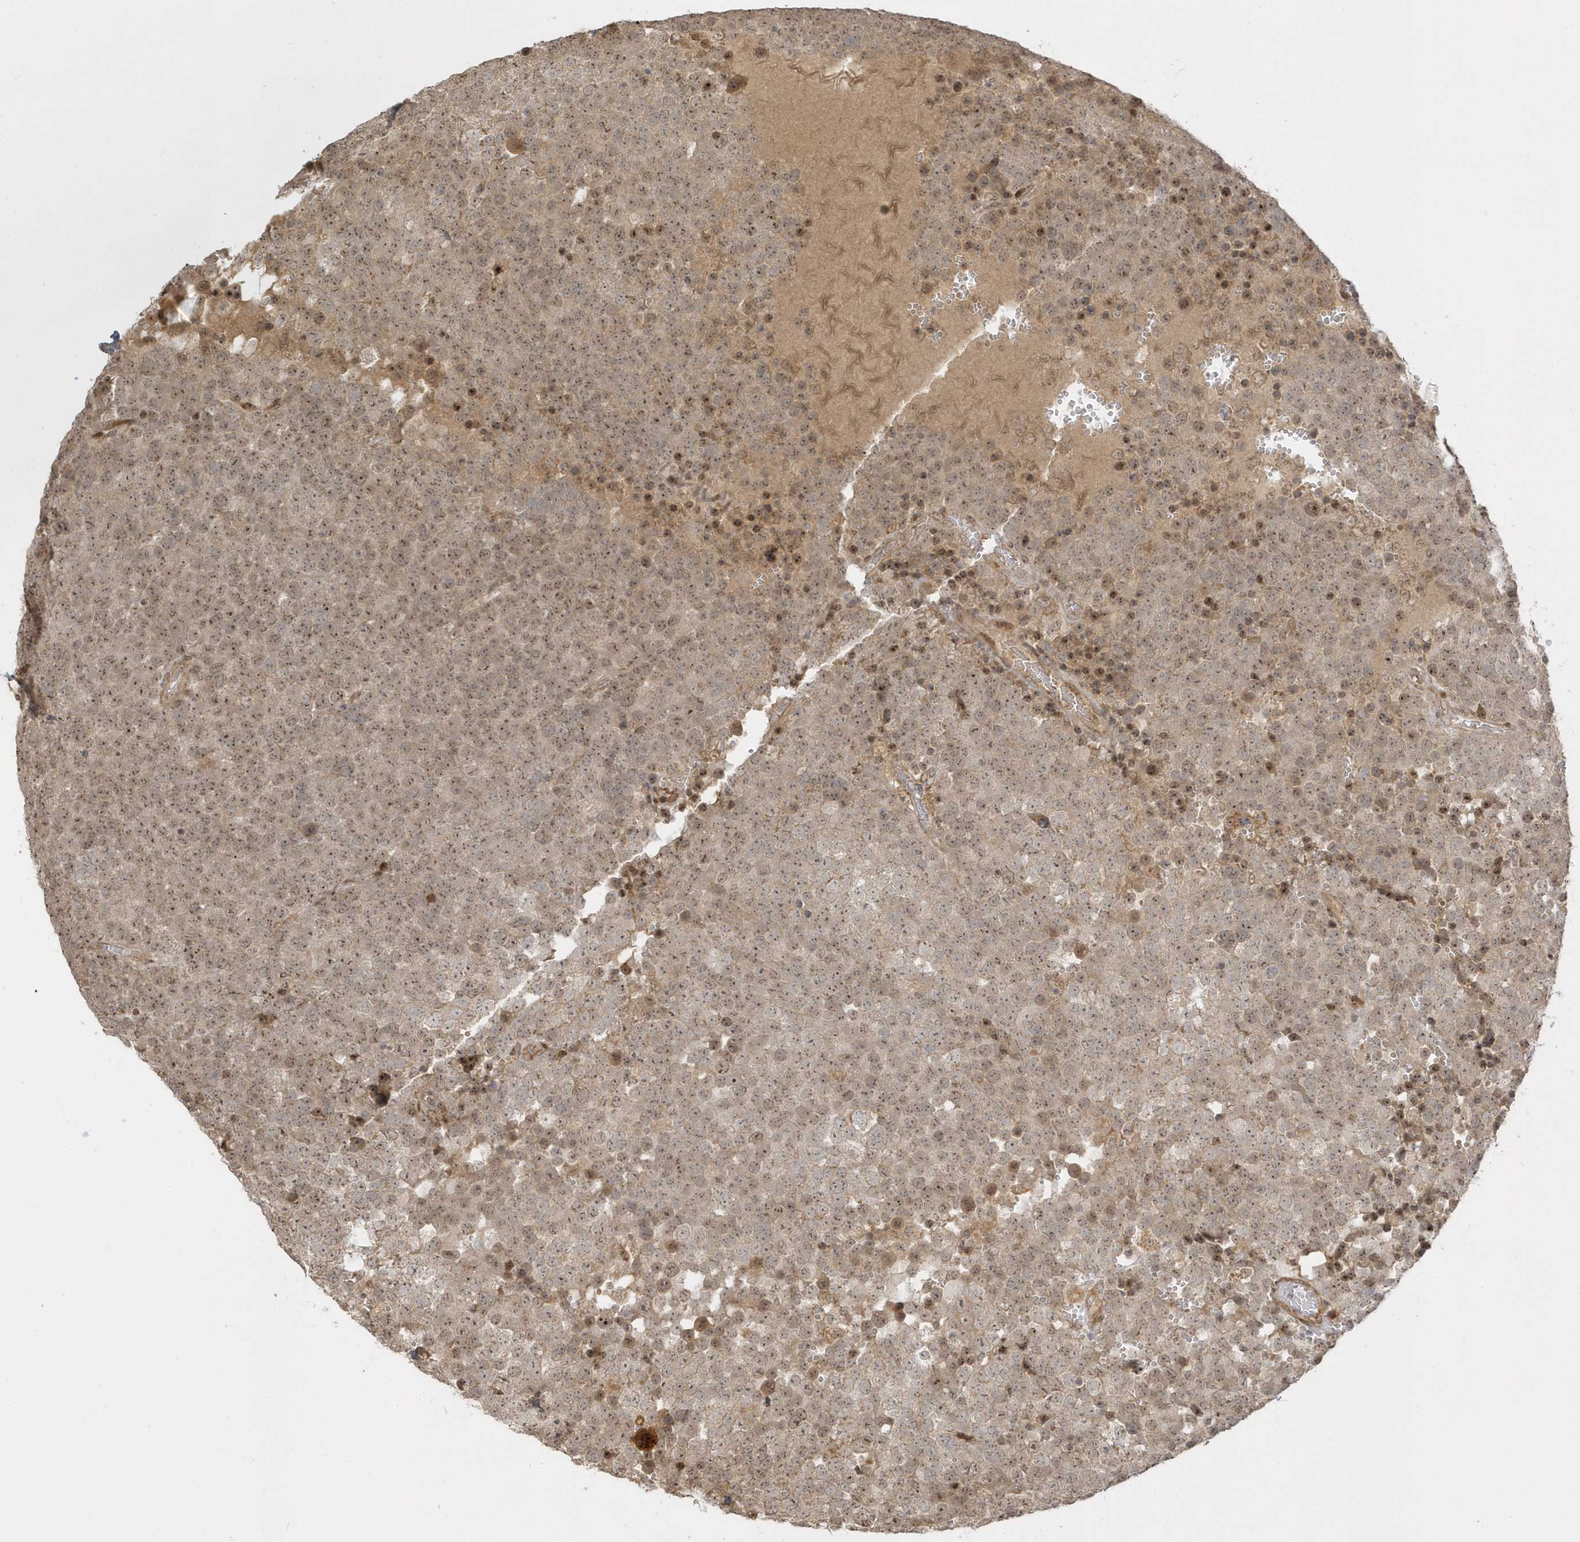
{"staining": {"intensity": "moderate", "quantity": ">75%", "location": "cytoplasmic/membranous,nuclear"}, "tissue": "testis cancer", "cell_type": "Tumor cells", "image_type": "cancer", "snomed": [{"axis": "morphology", "description": "Seminoma, NOS"}, {"axis": "topography", "description": "Testis"}], "caption": "Testis cancer tissue shows moderate cytoplasmic/membranous and nuclear positivity in about >75% of tumor cells, visualized by immunohistochemistry.", "gene": "ECM2", "patient": {"sex": "male", "age": 71}}